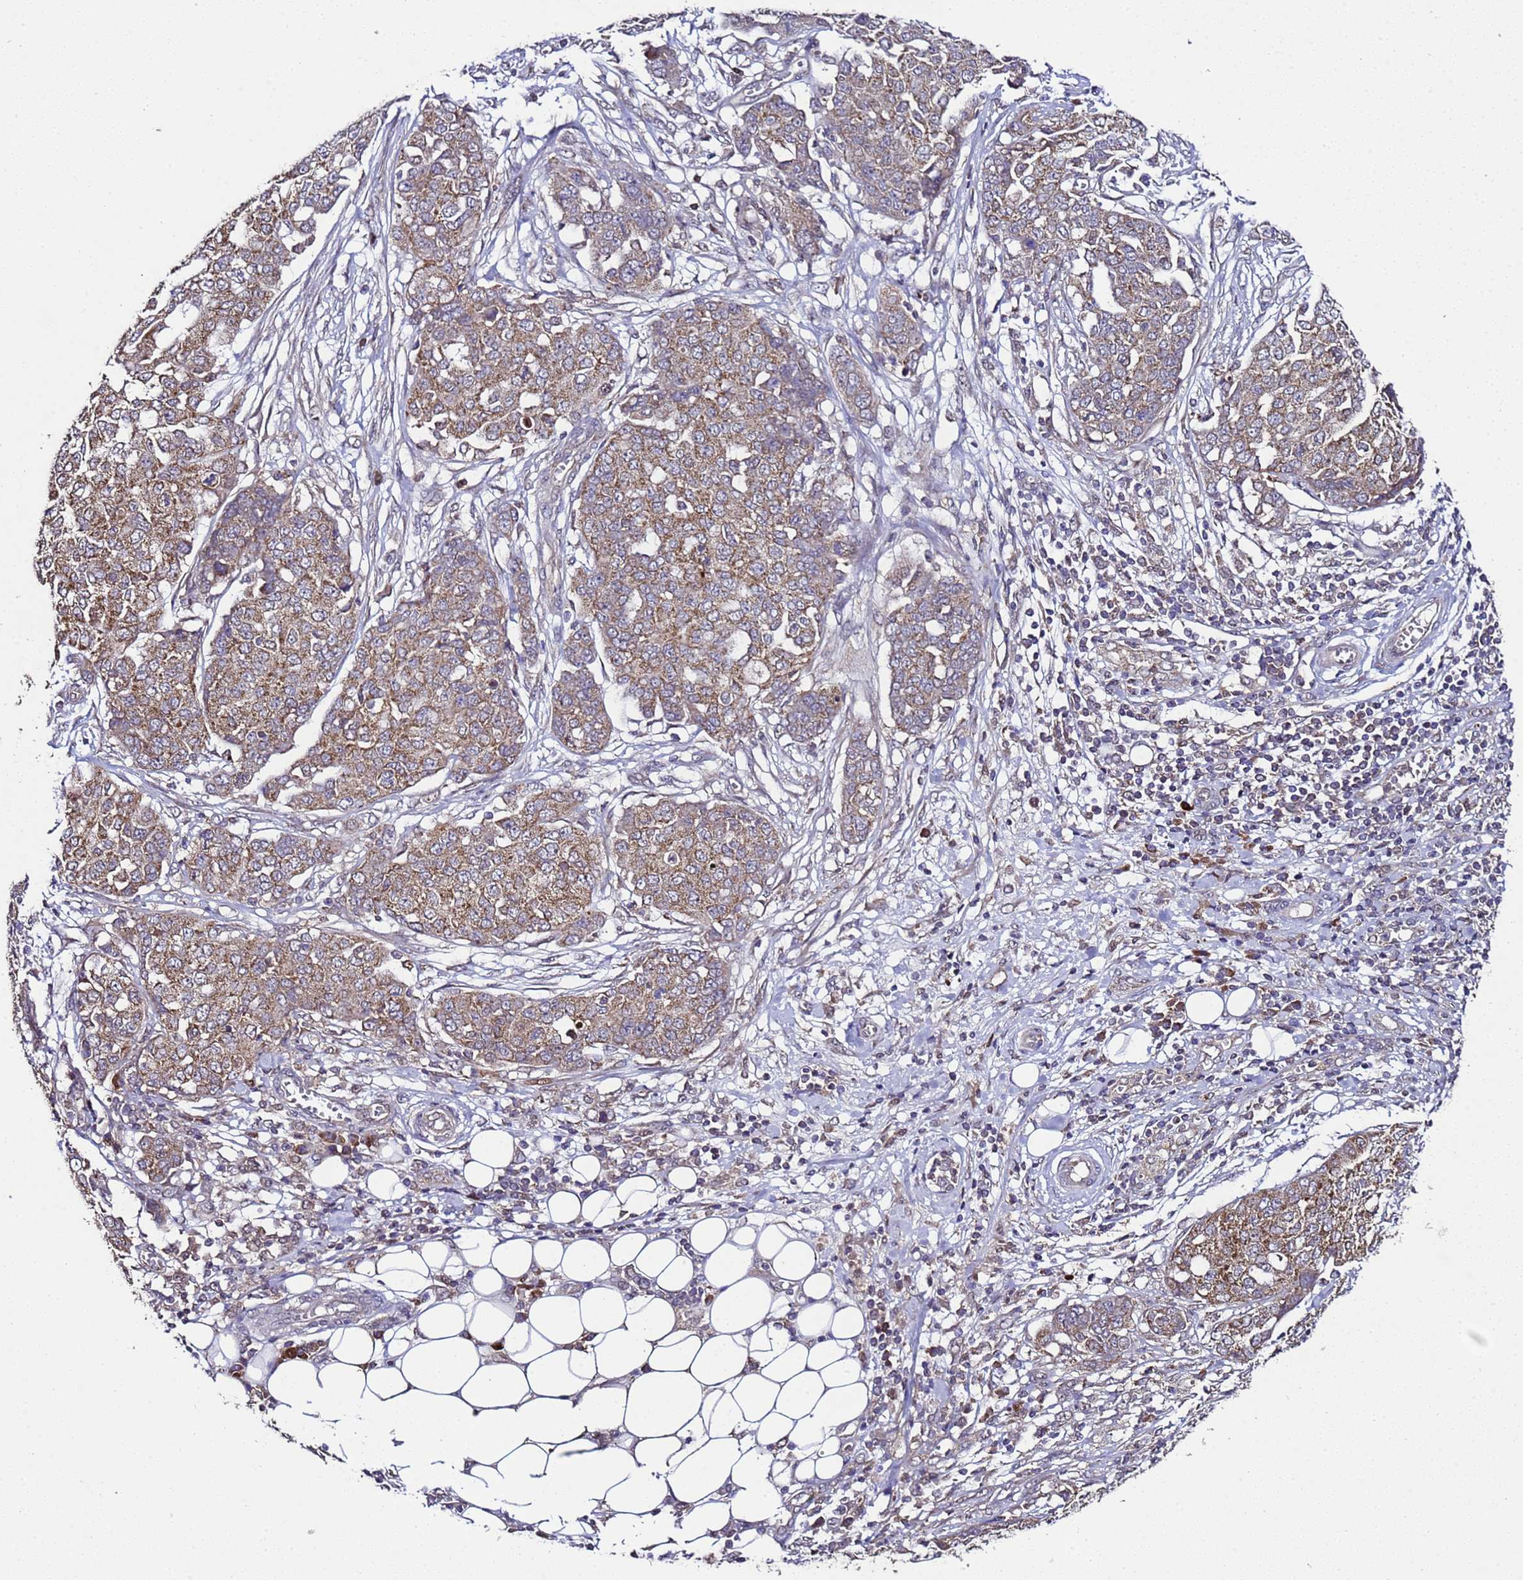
{"staining": {"intensity": "moderate", "quantity": ">75%", "location": "cytoplasmic/membranous"}, "tissue": "ovarian cancer", "cell_type": "Tumor cells", "image_type": "cancer", "snomed": [{"axis": "morphology", "description": "Cystadenocarcinoma, serous, NOS"}, {"axis": "topography", "description": "Soft tissue"}, {"axis": "topography", "description": "Ovary"}], "caption": "Tumor cells demonstrate medium levels of moderate cytoplasmic/membranous positivity in about >75% of cells in human ovarian cancer (serous cystadenocarcinoma).", "gene": "HSPBAP1", "patient": {"sex": "female", "age": 57}}